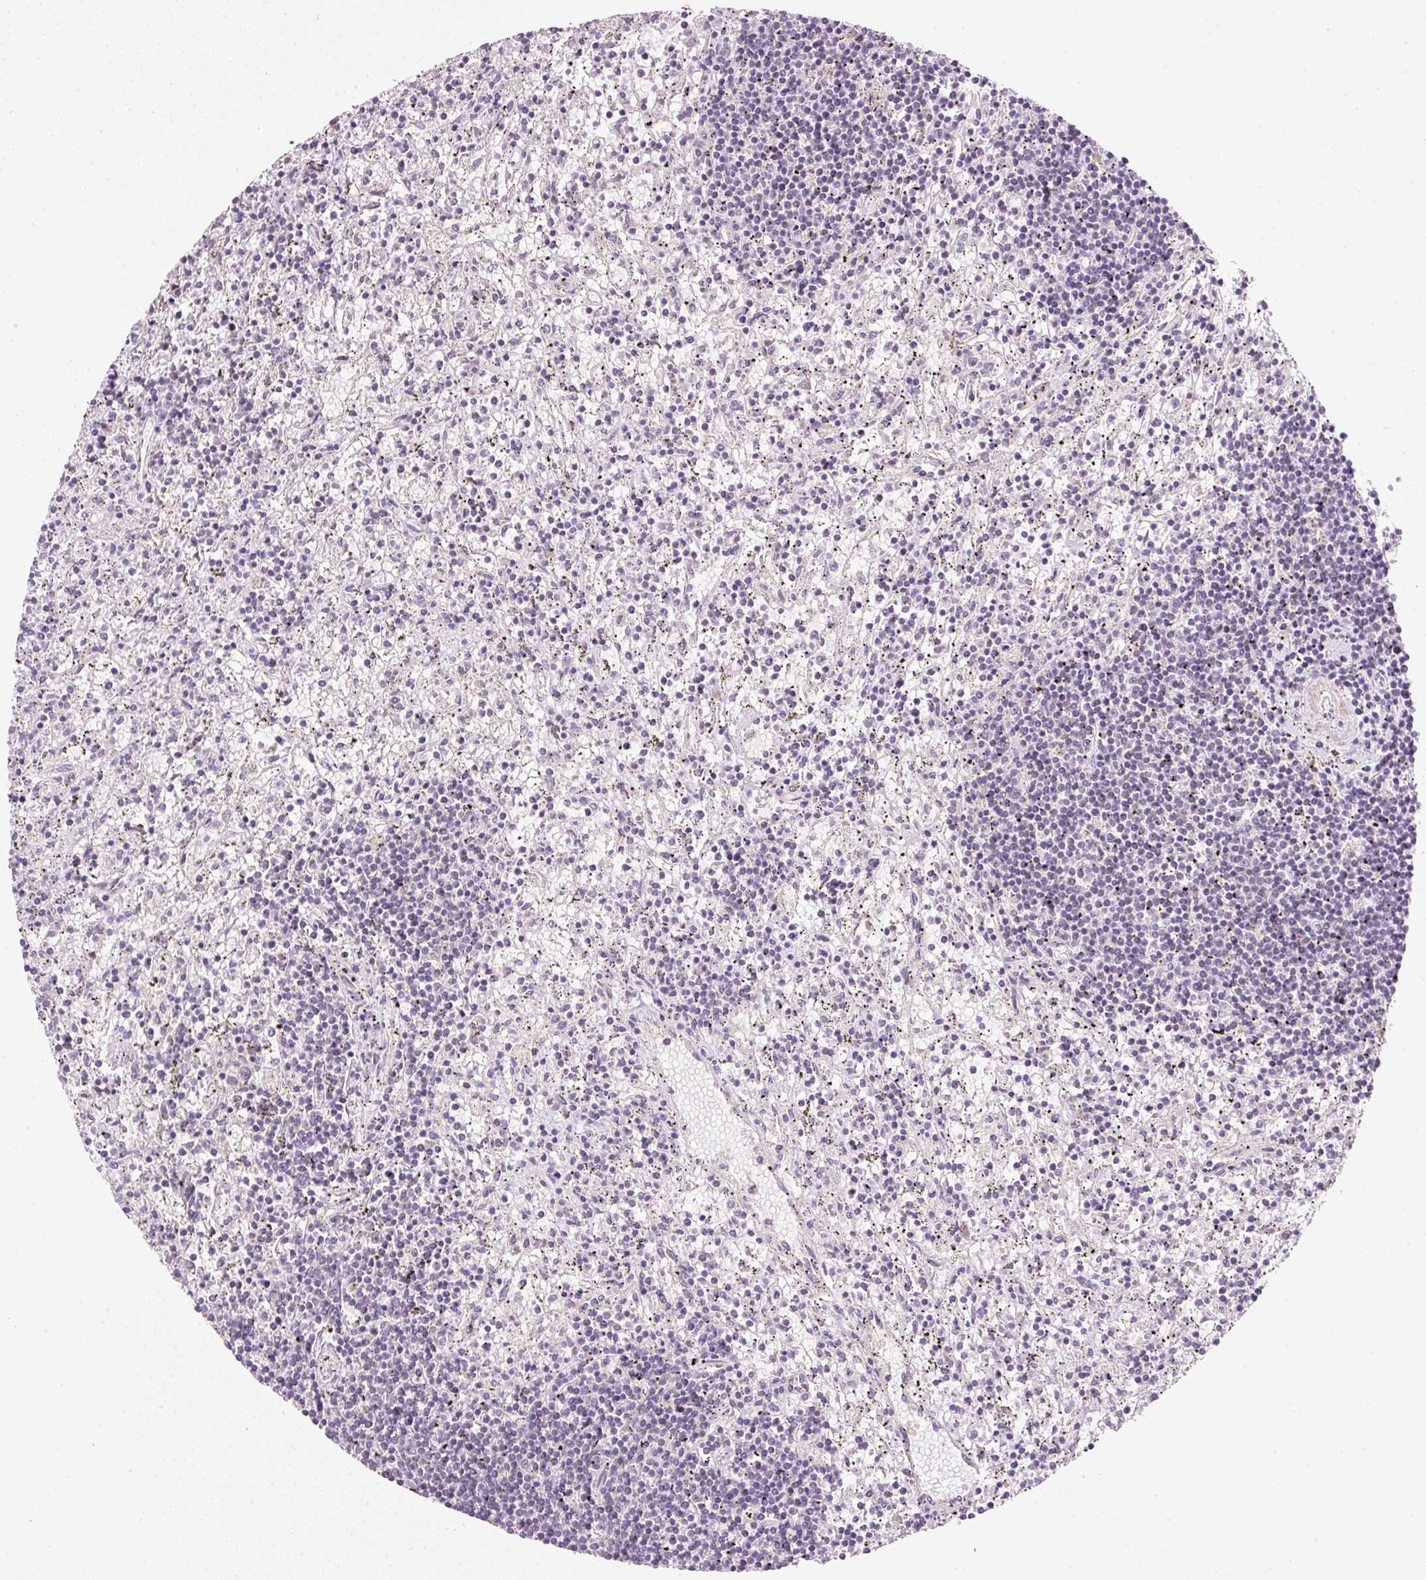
{"staining": {"intensity": "negative", "quantity": "none", "location": "none"}, "tissue": "lymphoma", "cell_type": "Tumor cells", "image_type": "cancer", "snomed": [{"axis": "morphology", "description": "Malignant lymphoma, non-Hodgkin's type, Low grade"}, {"axis": "topography", "description": "Spleen"}], "caption": "This is an IHC image of lymphoma. There is no positivity in tumor cells.", "gene": "FAM78B", "patient": {"sex": "male", "age": 76}}